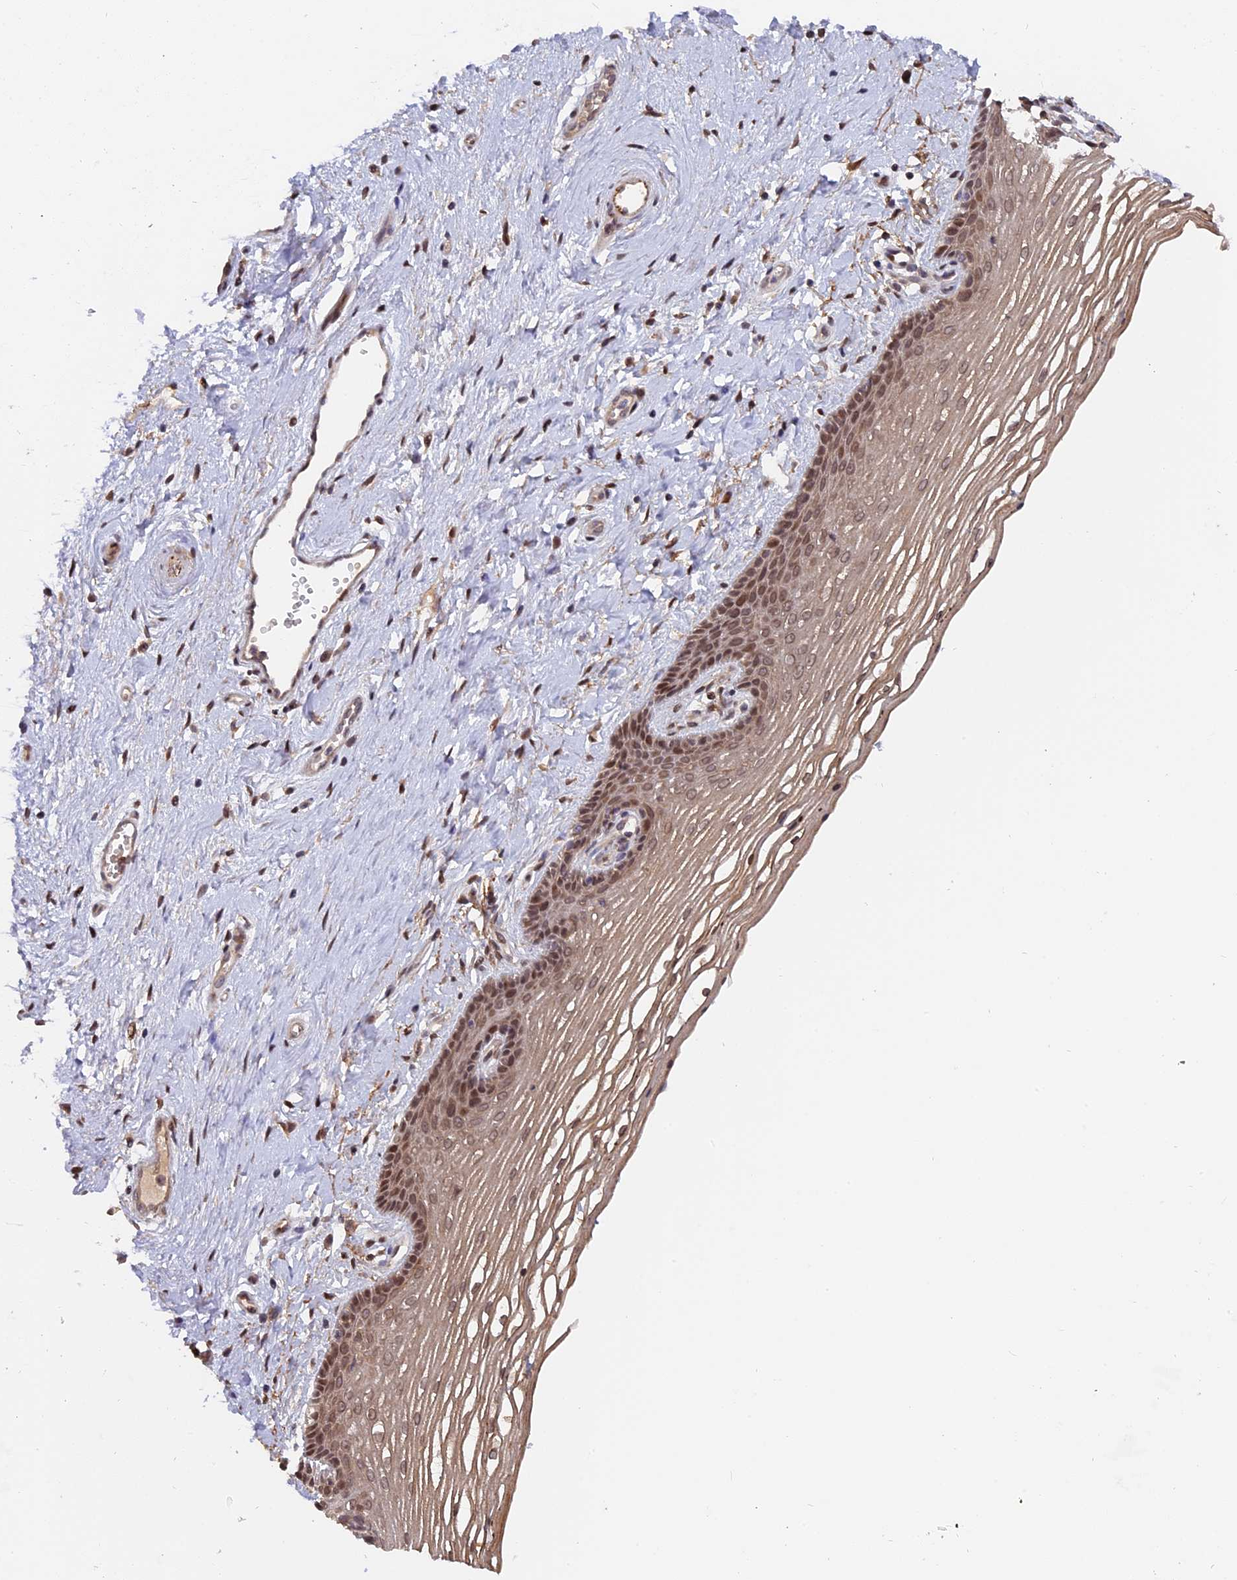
{"staining": {"intensity": "moderate", "quantity": ">75%", "location": "nuclear"}, "tissue": "vagina", "cell_type": "Squamous epithelial cells", "image_type": "normal", "snomed": [{"axis": "morphology", "description": "Normal tissue, NOS"}, {"axis": "topography", "description": "Vagina"}], "caption": "The image displays immunohistochemical staining of benign vagina. There is moderate nuclear staining is seen in approximately >75% of squamous epithelial cells.", "gene": "PYGO1", "patient": {"sex": "female", "age": 46}}